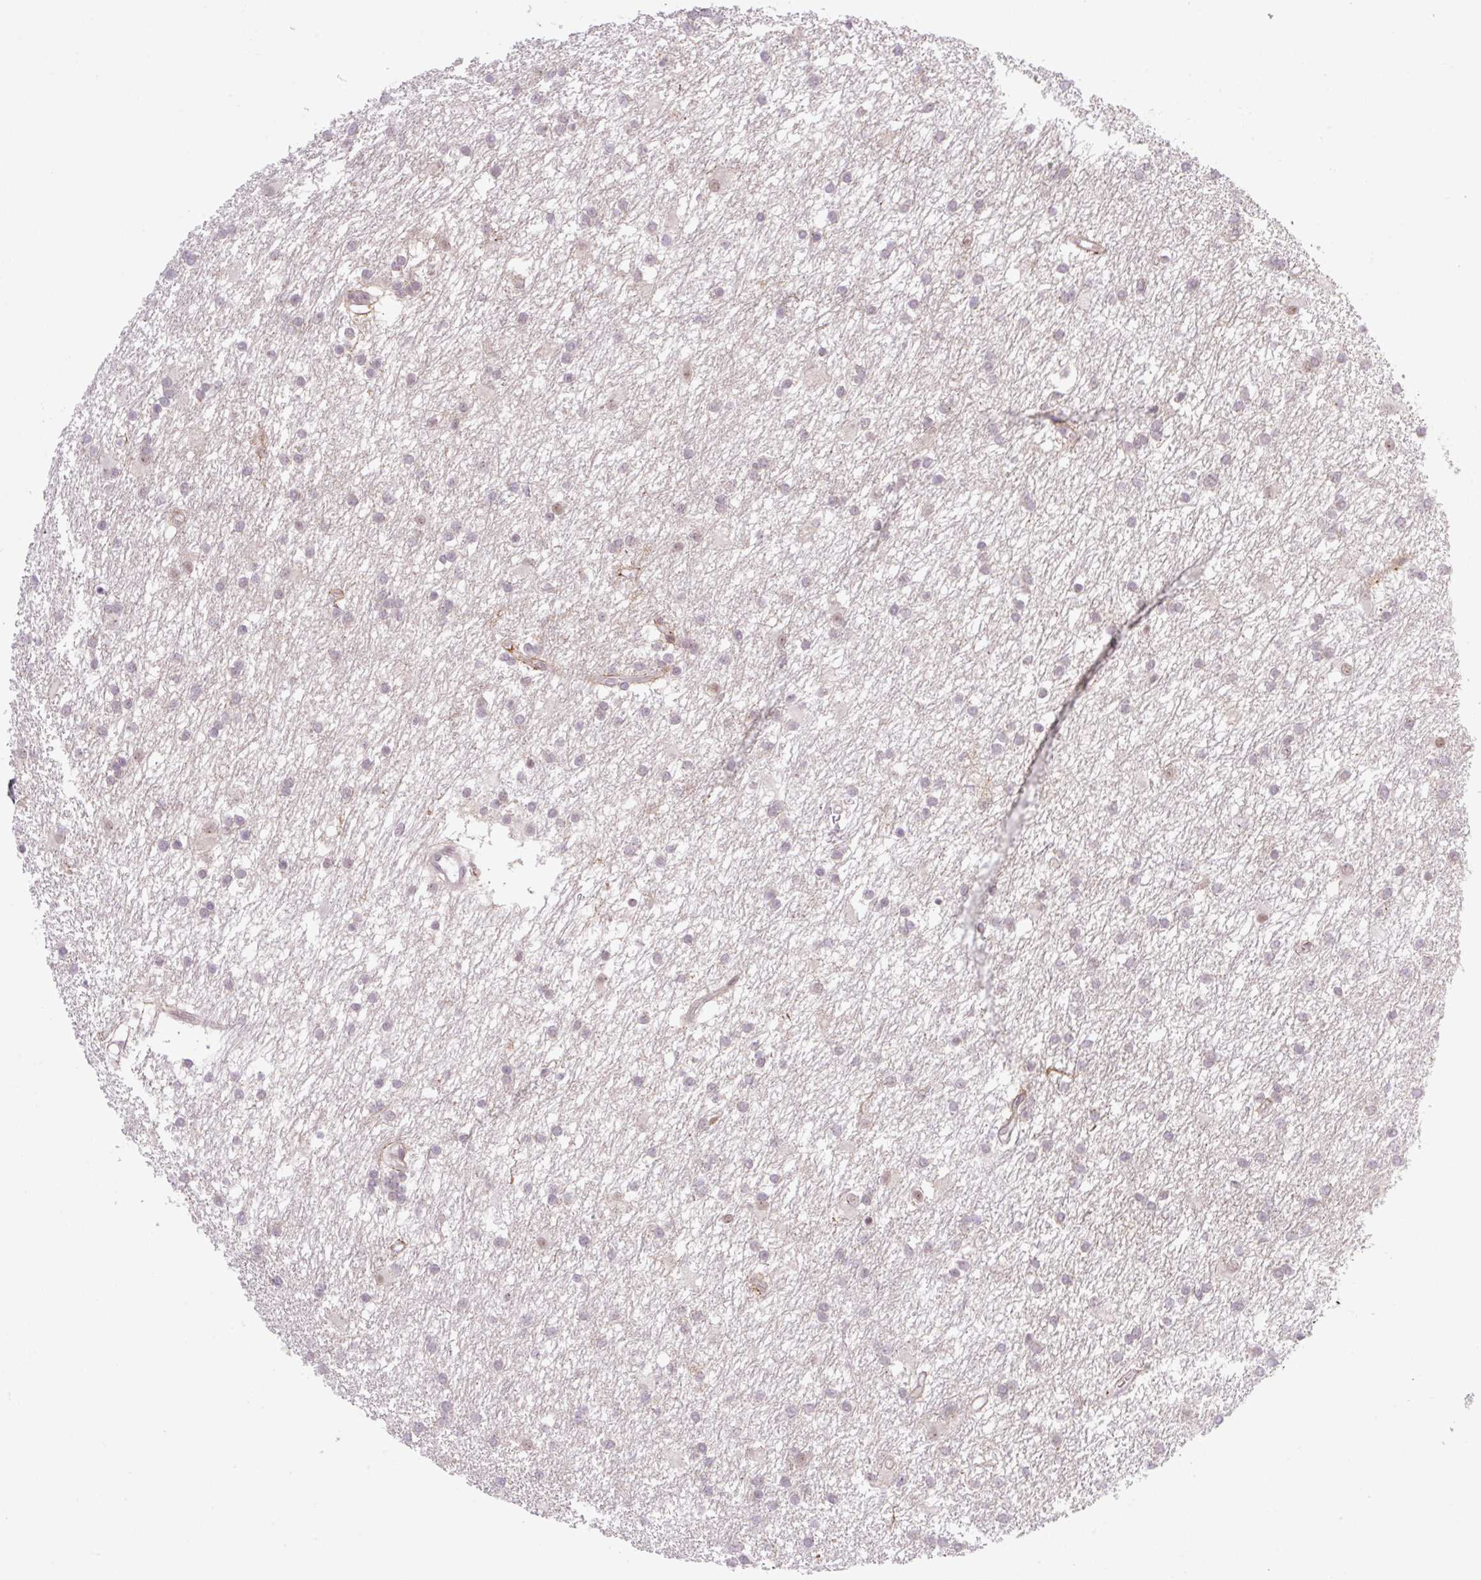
{"staining": {"intensity": "weak", "quantity": "25%-75%", "location": "nuclear"}, "tissue": "glioma", "cell_type": "Tumor cells", "image_type": "cancer", "snomed": [{"axis": "morphology", "description": "Glioma, malignant, High grade"}, {"axis": "topography", "description": "Brain"}], "caption": "Protein positivity by immunohistochemistry (IHC) shows weak nuclear positivity in about 25%-75% of tumor cells in glioma.", "gene": "ICE1", "patient": {"sex": "male", "age": 77}}